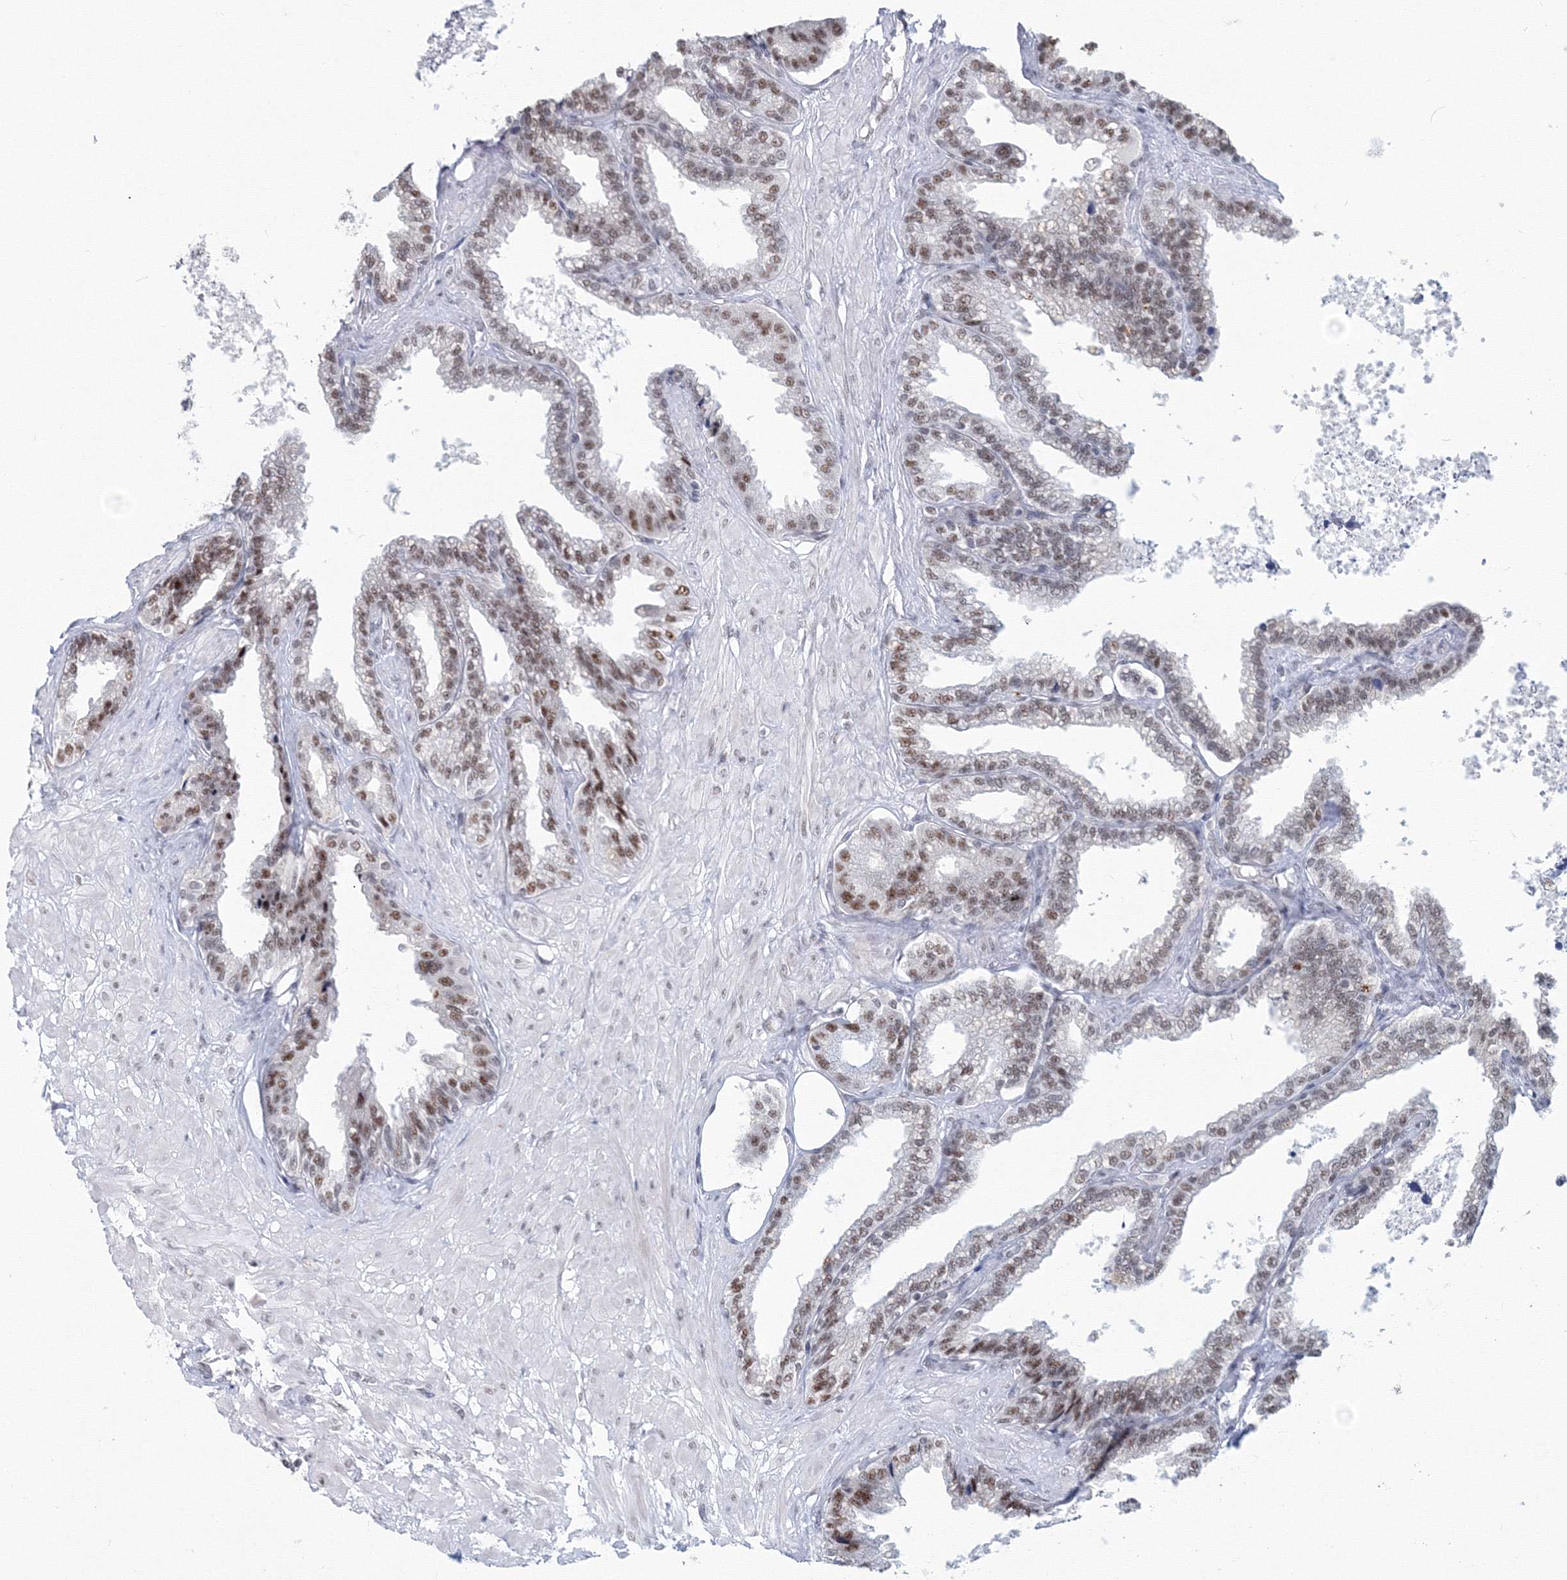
{"staining": {"intensity": "moderate", "quantity": ">75%", "location": "nuclear"}, "tissue": "seminal vesicle", "cell_type": "Glandular cells", "image_type": "normal", "snomed": [{"axis": "morphology", "description": "Normal tissue, NOS"}, {"axis": "topography", "description": "Seminal veicle"}], "caption": "A high-resolution photomicrograph shows IHC staining of normal seminal vesicle, which exhibits moderate nuclear positivity in about >75% of glandular cells.", "gene": "SF3B6", "patient": {"sex": "male", "age": 46}}